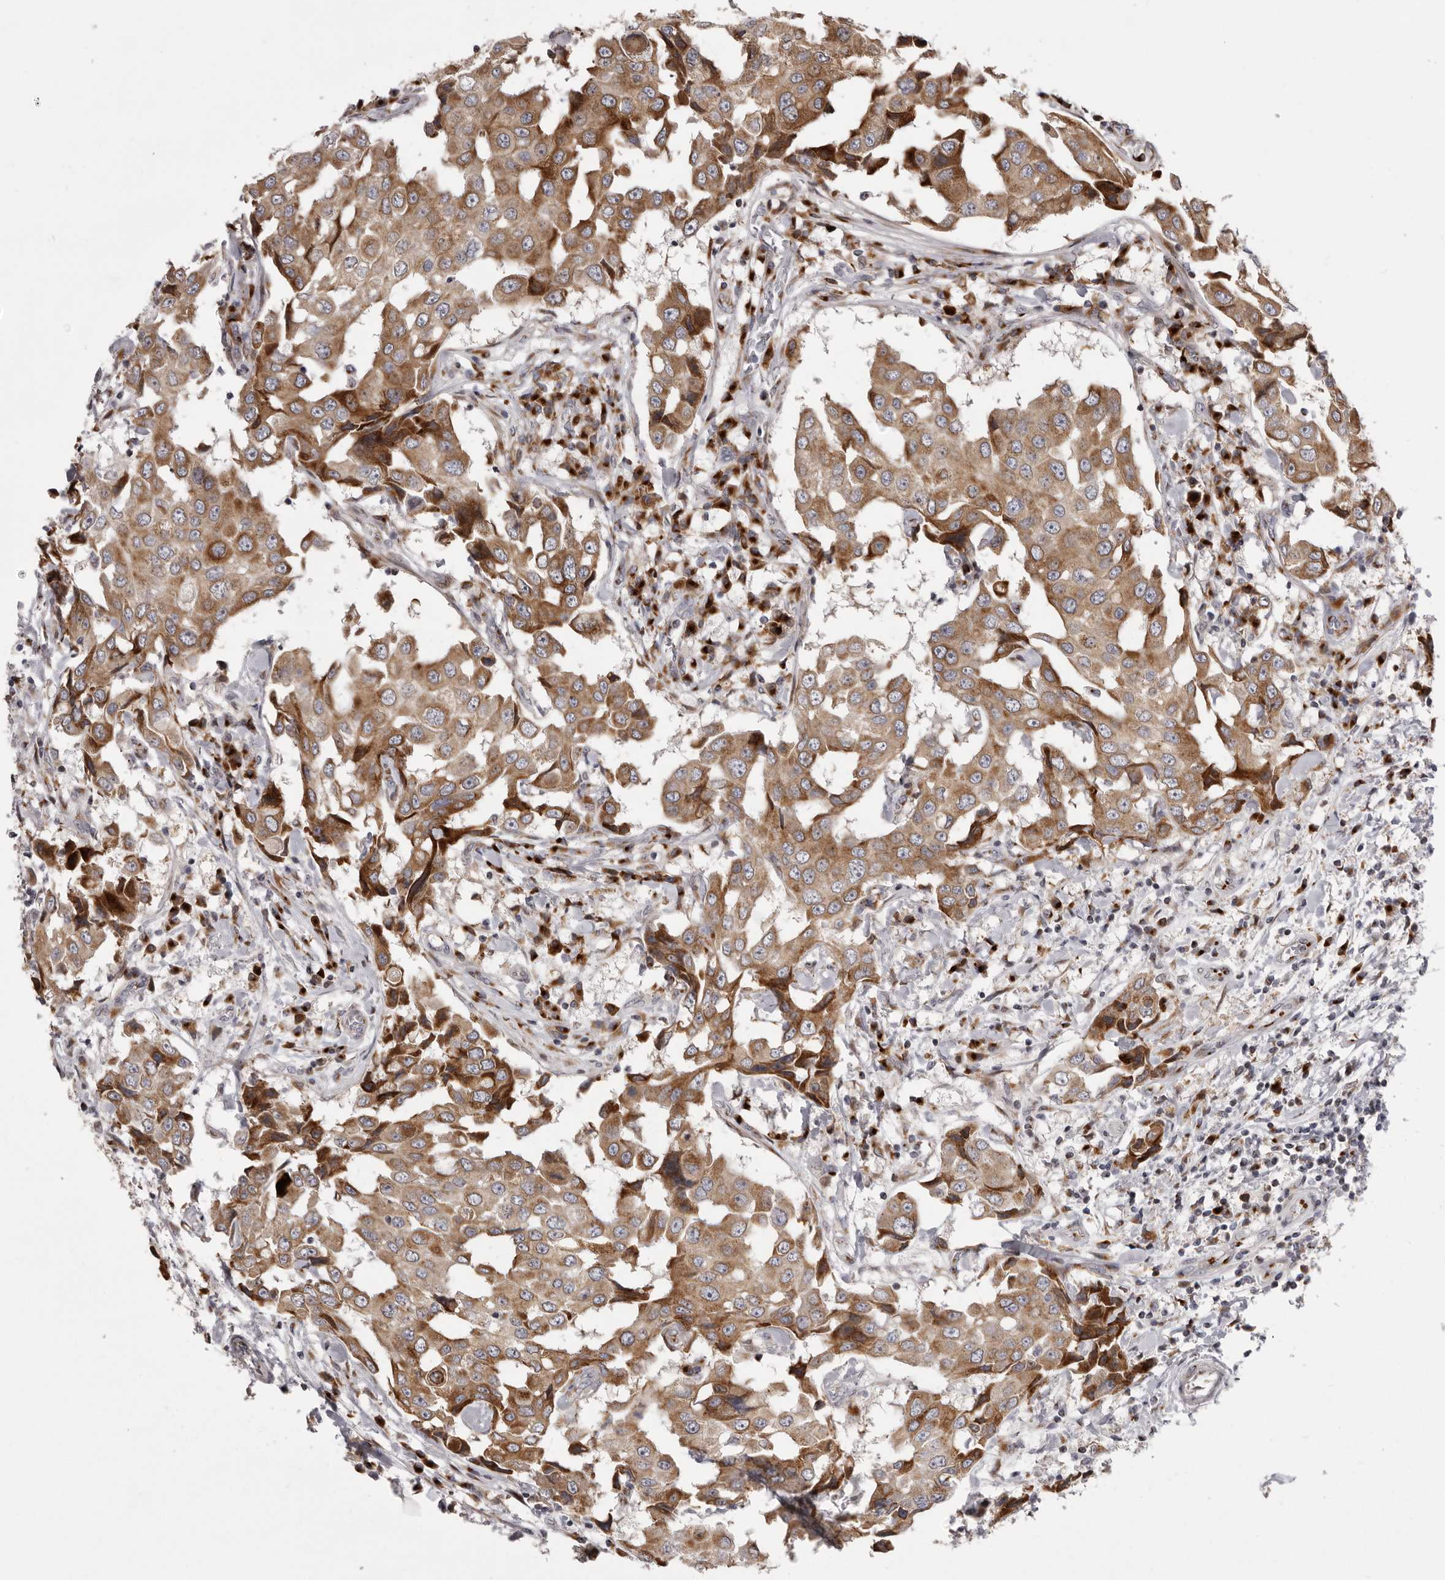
{"staining": {"intensity": "moderate", "quantity": ">75%", "location": "cytoplasmic/membranous"}, "tissue": "breast cancer", "cell_type": "Tumor cells", "image_type": "cancer", "snomed": [{"axis": "morphology", "description": "Duct carcinoma"}, {"axis": "topography", "description": "Breast"}], "caption": "A high-resolution photomicrograph shows immunohistochemistry staining of breast cancer, which exhibits moderate cytoplasmic/membranous staining in about >75% of tumor cells.", "gene": "WDR47", "patient": {"sex": "female", "age": 27}}